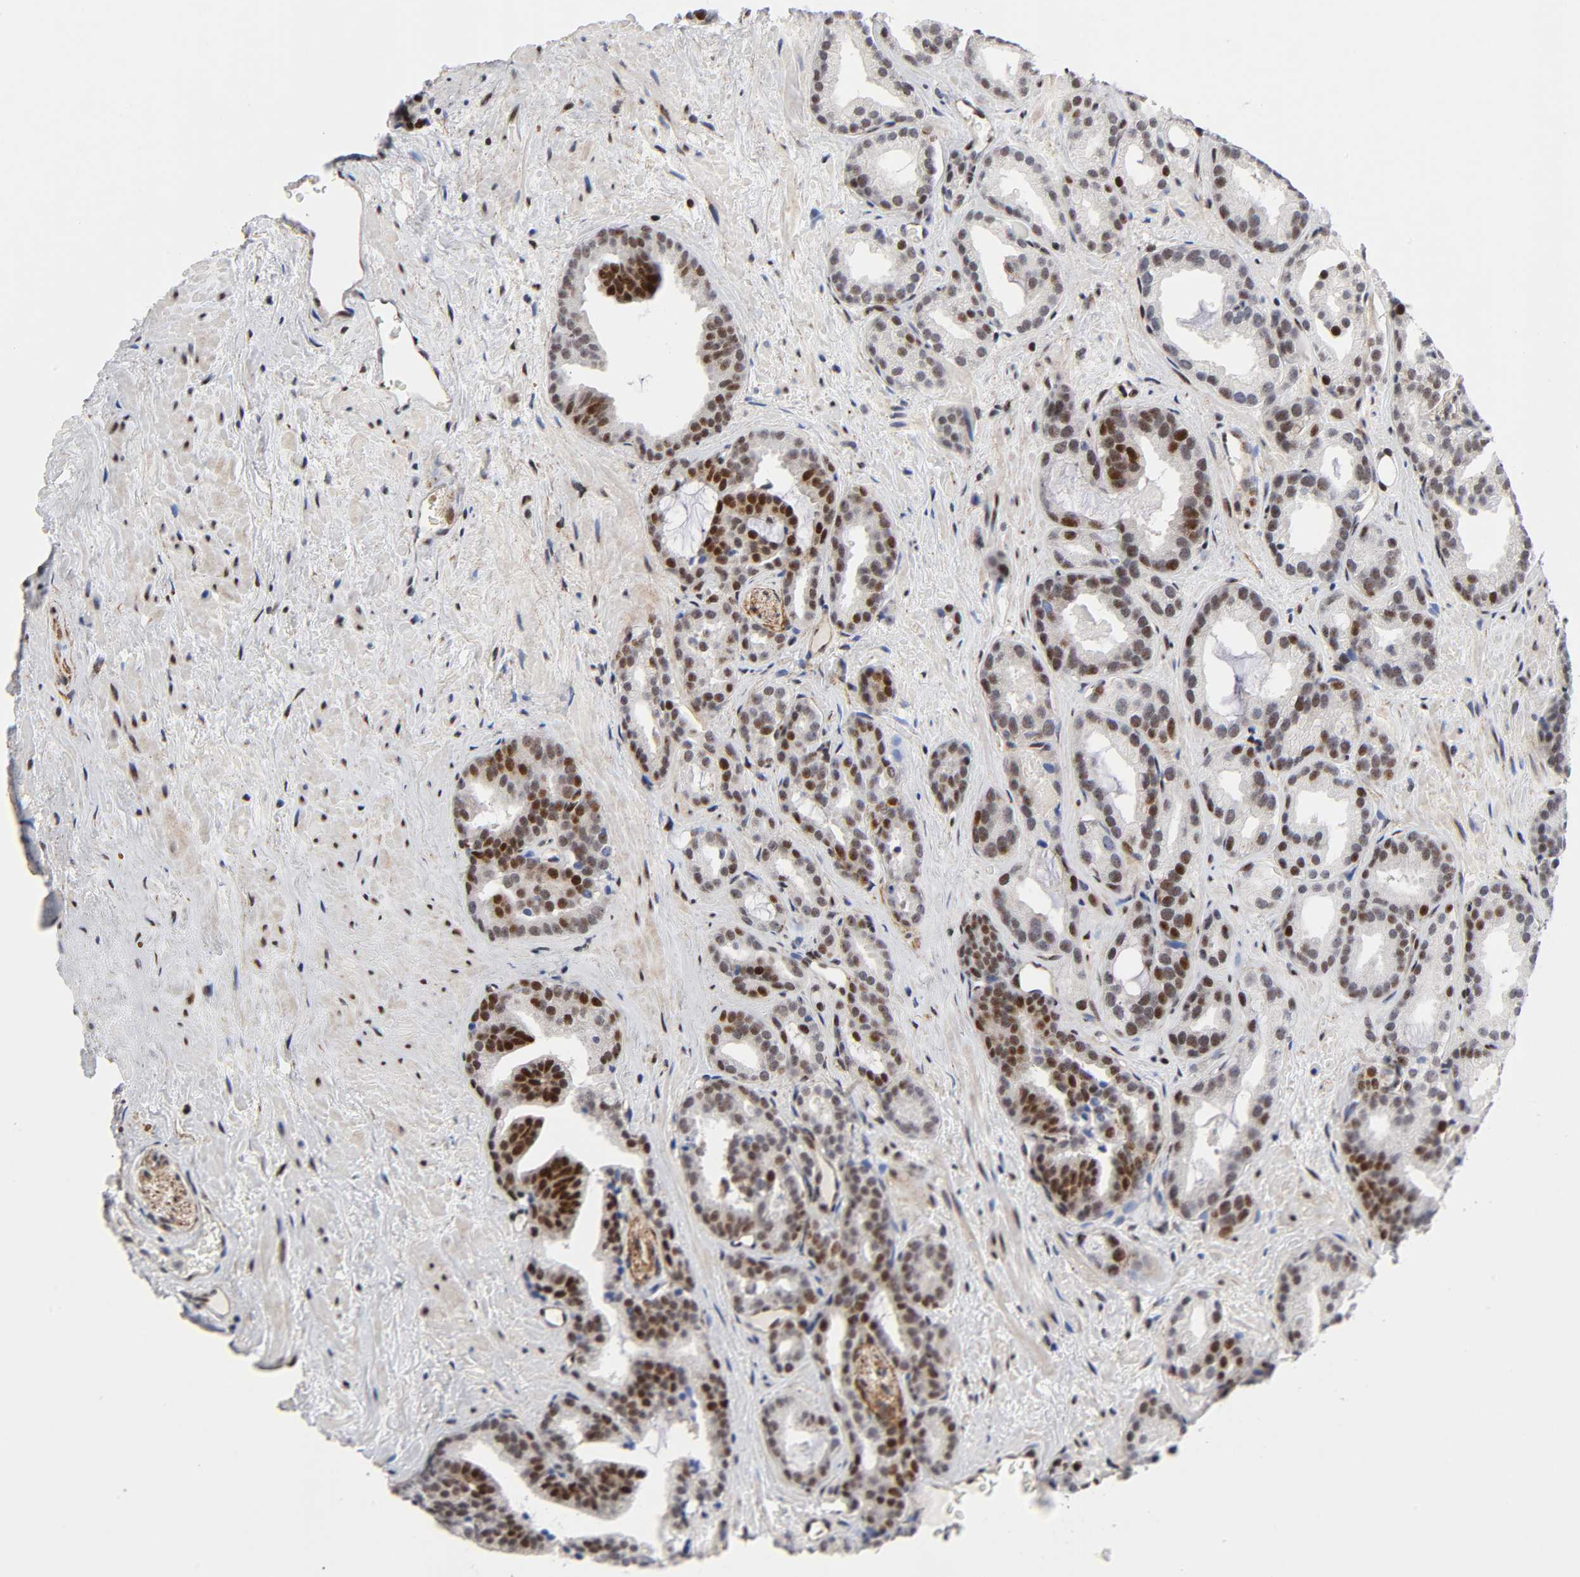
{"staining": {"intensity": "strong", "quantity": "25%-75%", "location": "nuclear"}, "tissue": "prostate cancer", "cell_type": "Tumor cells", "image_type": "cancer", "snomed": [{"axis": "morphology", "description": "Adenocarcinoma, Low grade"}, {"axis": "topography", "description": "Prostate"}], "caption": "High-magnification brightfield microscopy of prostate cancer stained with DAB (brown) and counterstained with hematoxylin (blue). tumor cells exhibit strong nuclear expression is identified in approximately25%-75% of cells.", "gene": "STK38", "patient": {"sex": "male", "age": 63}}